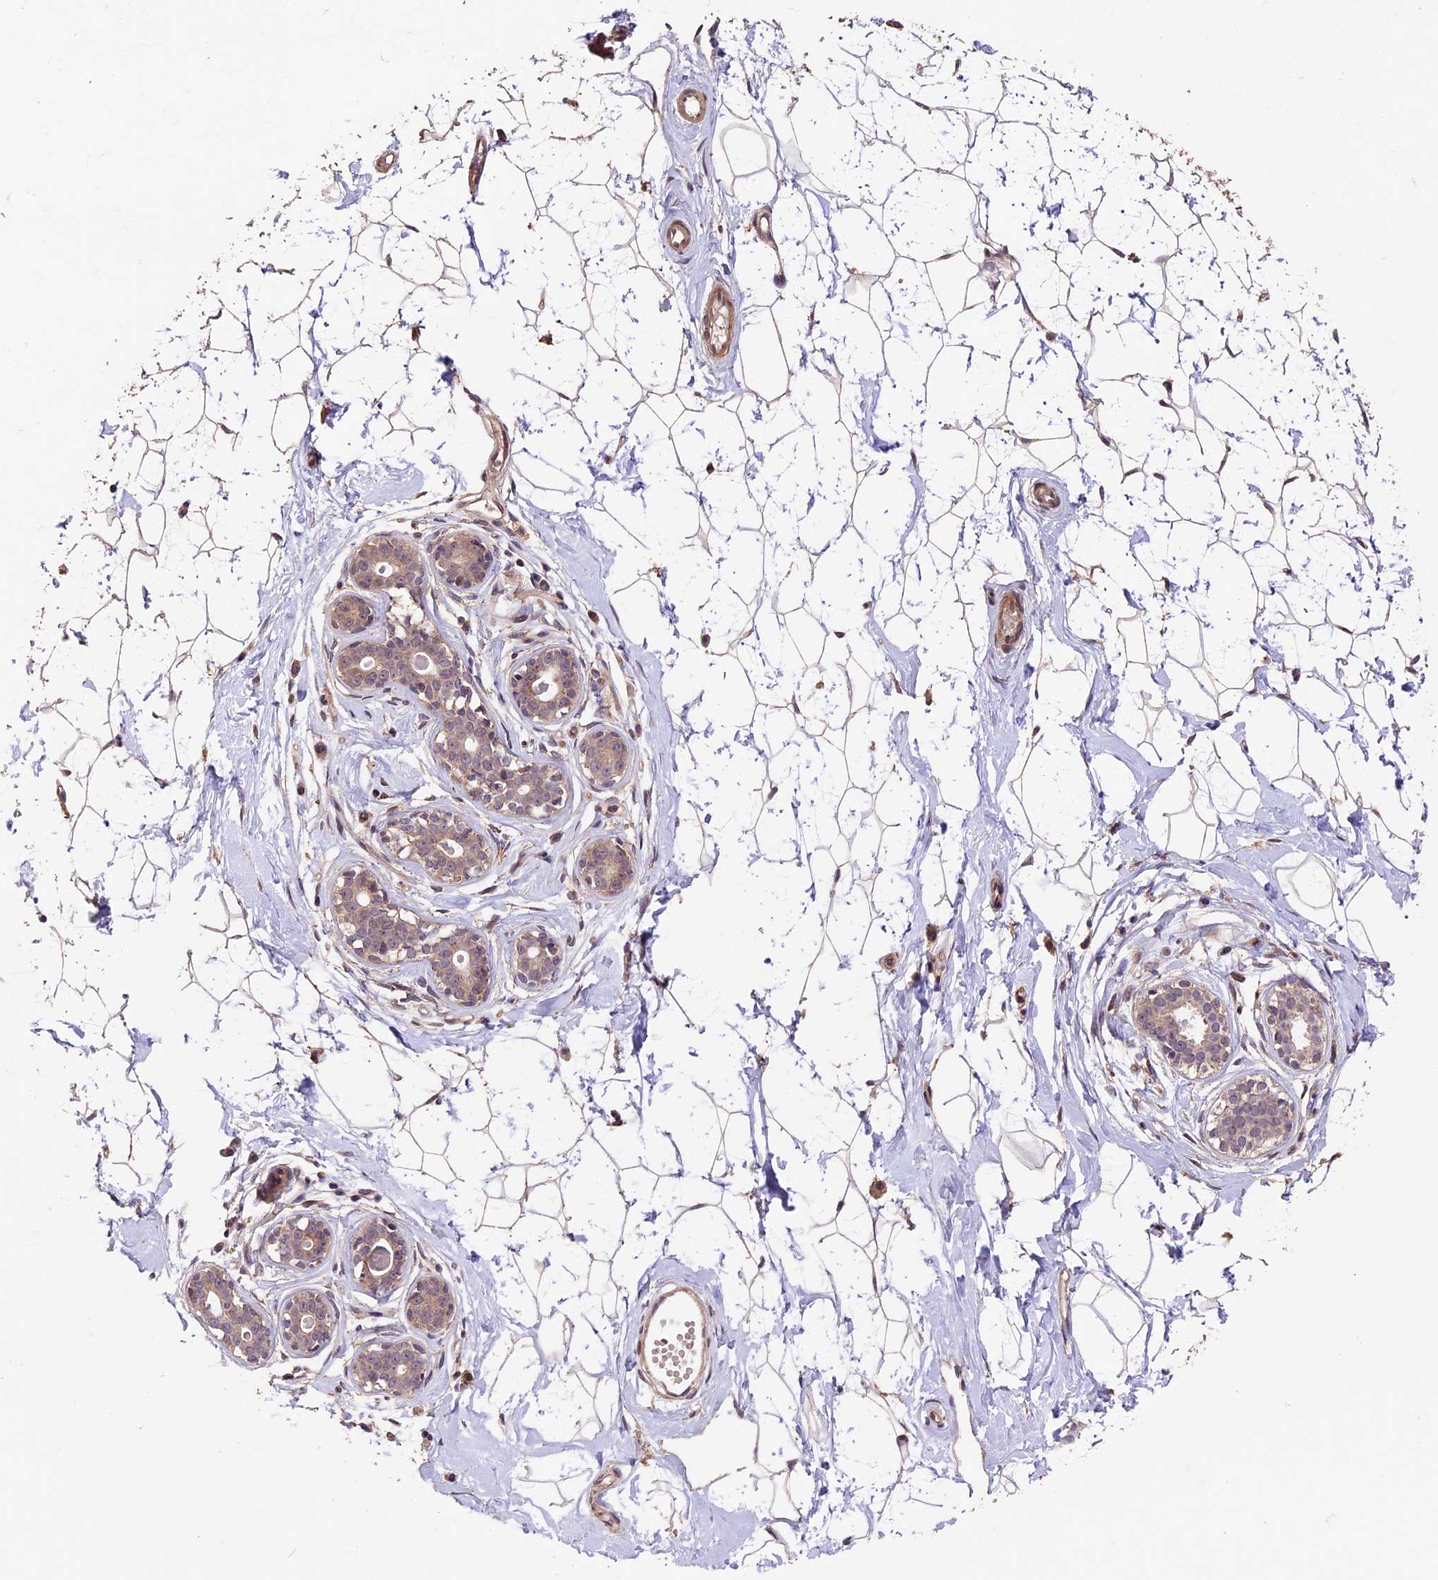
{"staining": {"intensity": "weak", "quantity": ">75%", "location": "cytoplasmic/membranous"}, "tissue": "breast", "cell_type": "Adipocytes", "image_type": "normal", "snomed": [{"axis": "morphology", "description": "Normal tissue, NOS"}, {"axis": "morphology", "description": "Adenoma, NOS"}, {"axis": "topography", "description": "Breast"}], "caption": "This is an image of immunohistochemistry (IHC) staining of normal breast, which shows weak positivity in the cytoplasmic/membranous of adipocytes.", "gene": "GNB5", "patient": {"sex": "female", "age": 23}}